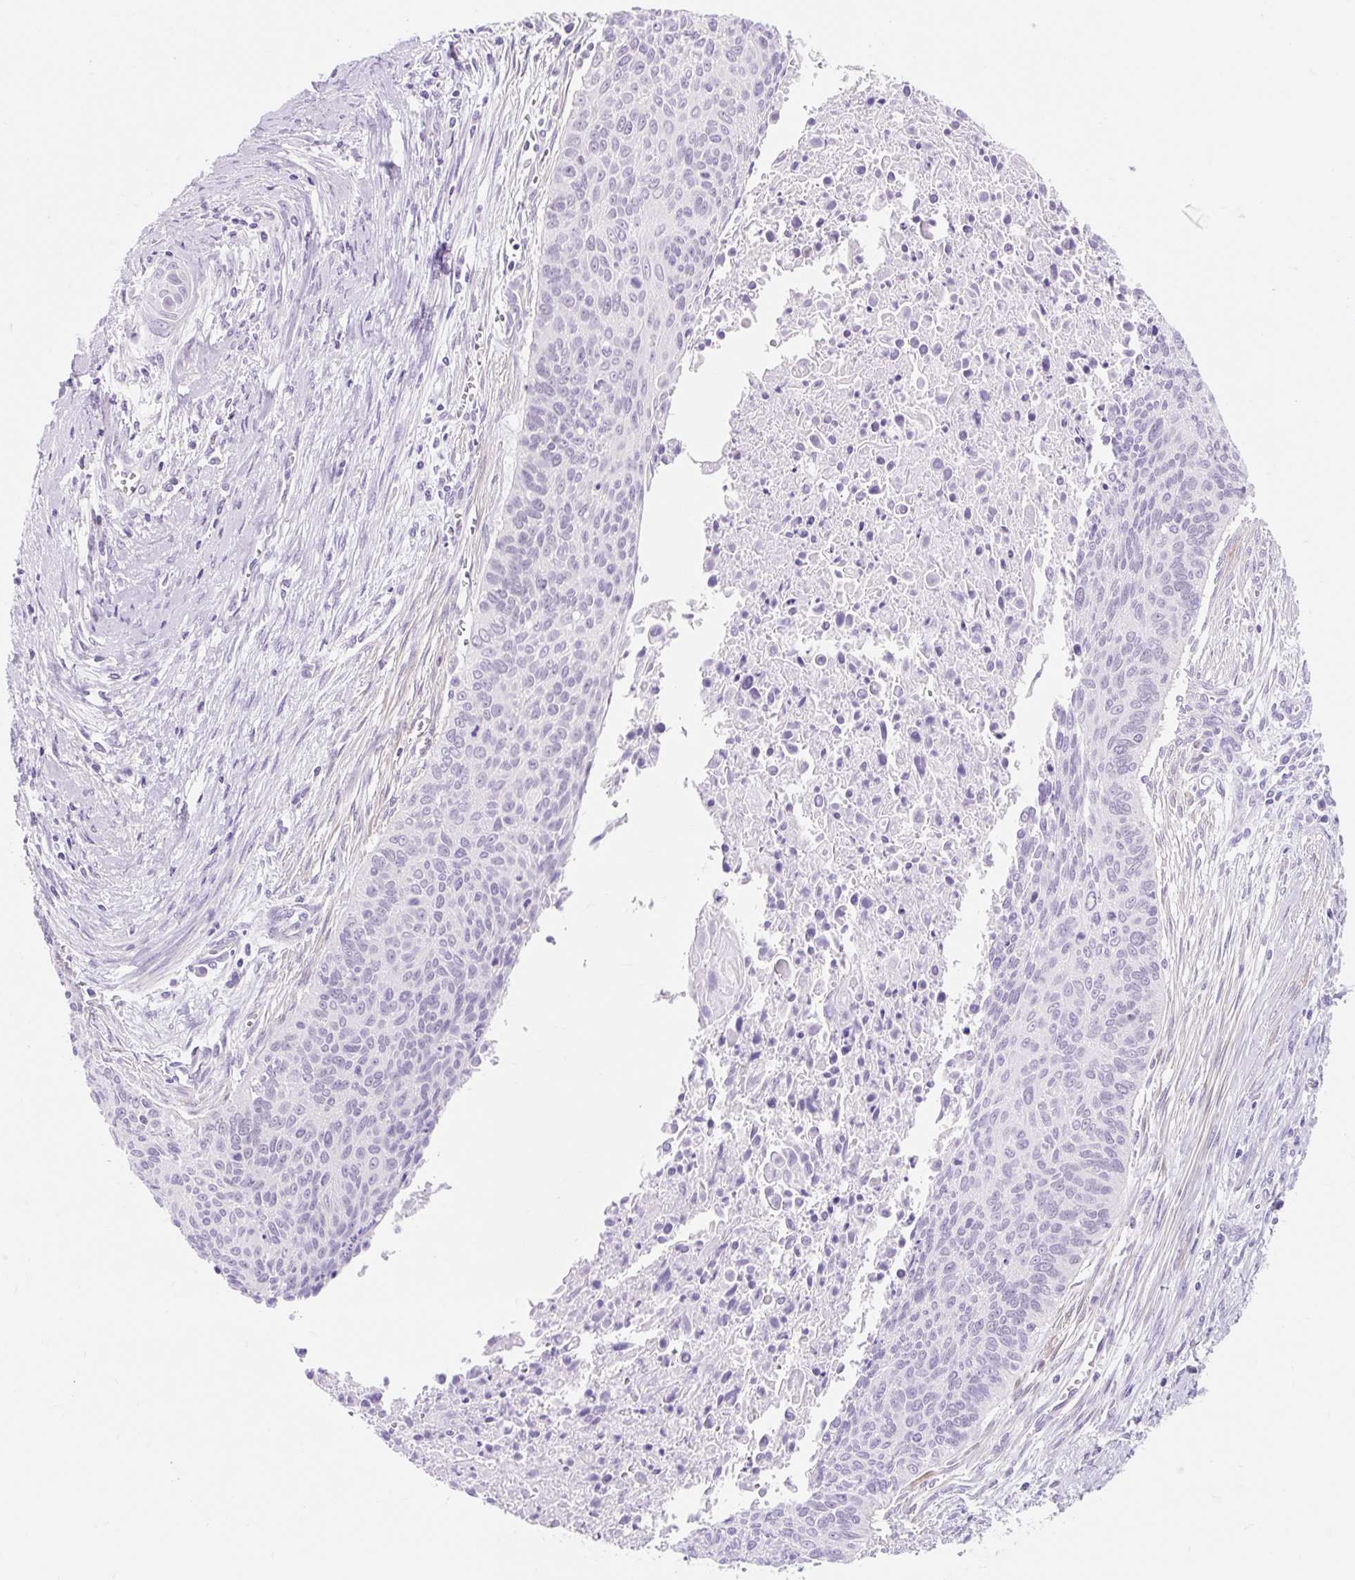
{"staining": {"intensity": "negative", "quantity": "none", "location": "none"}, "tissue": "cervical cancer", "cell_type": "Tumor cells", "image_type": "cancer", "snomed": [{"axis": "morphology", "description": "Squamous cell carcinoma, NOS"}, {"axis": "topography", "description": "Cervix"}], "caption": "Photomicrograph shows no protein expression in tumor cells of cervical cancer (squamous cell carcinoma) tissue.", "gene": "SLC28A1", "patient": {"sex": "female", "age": 55}}